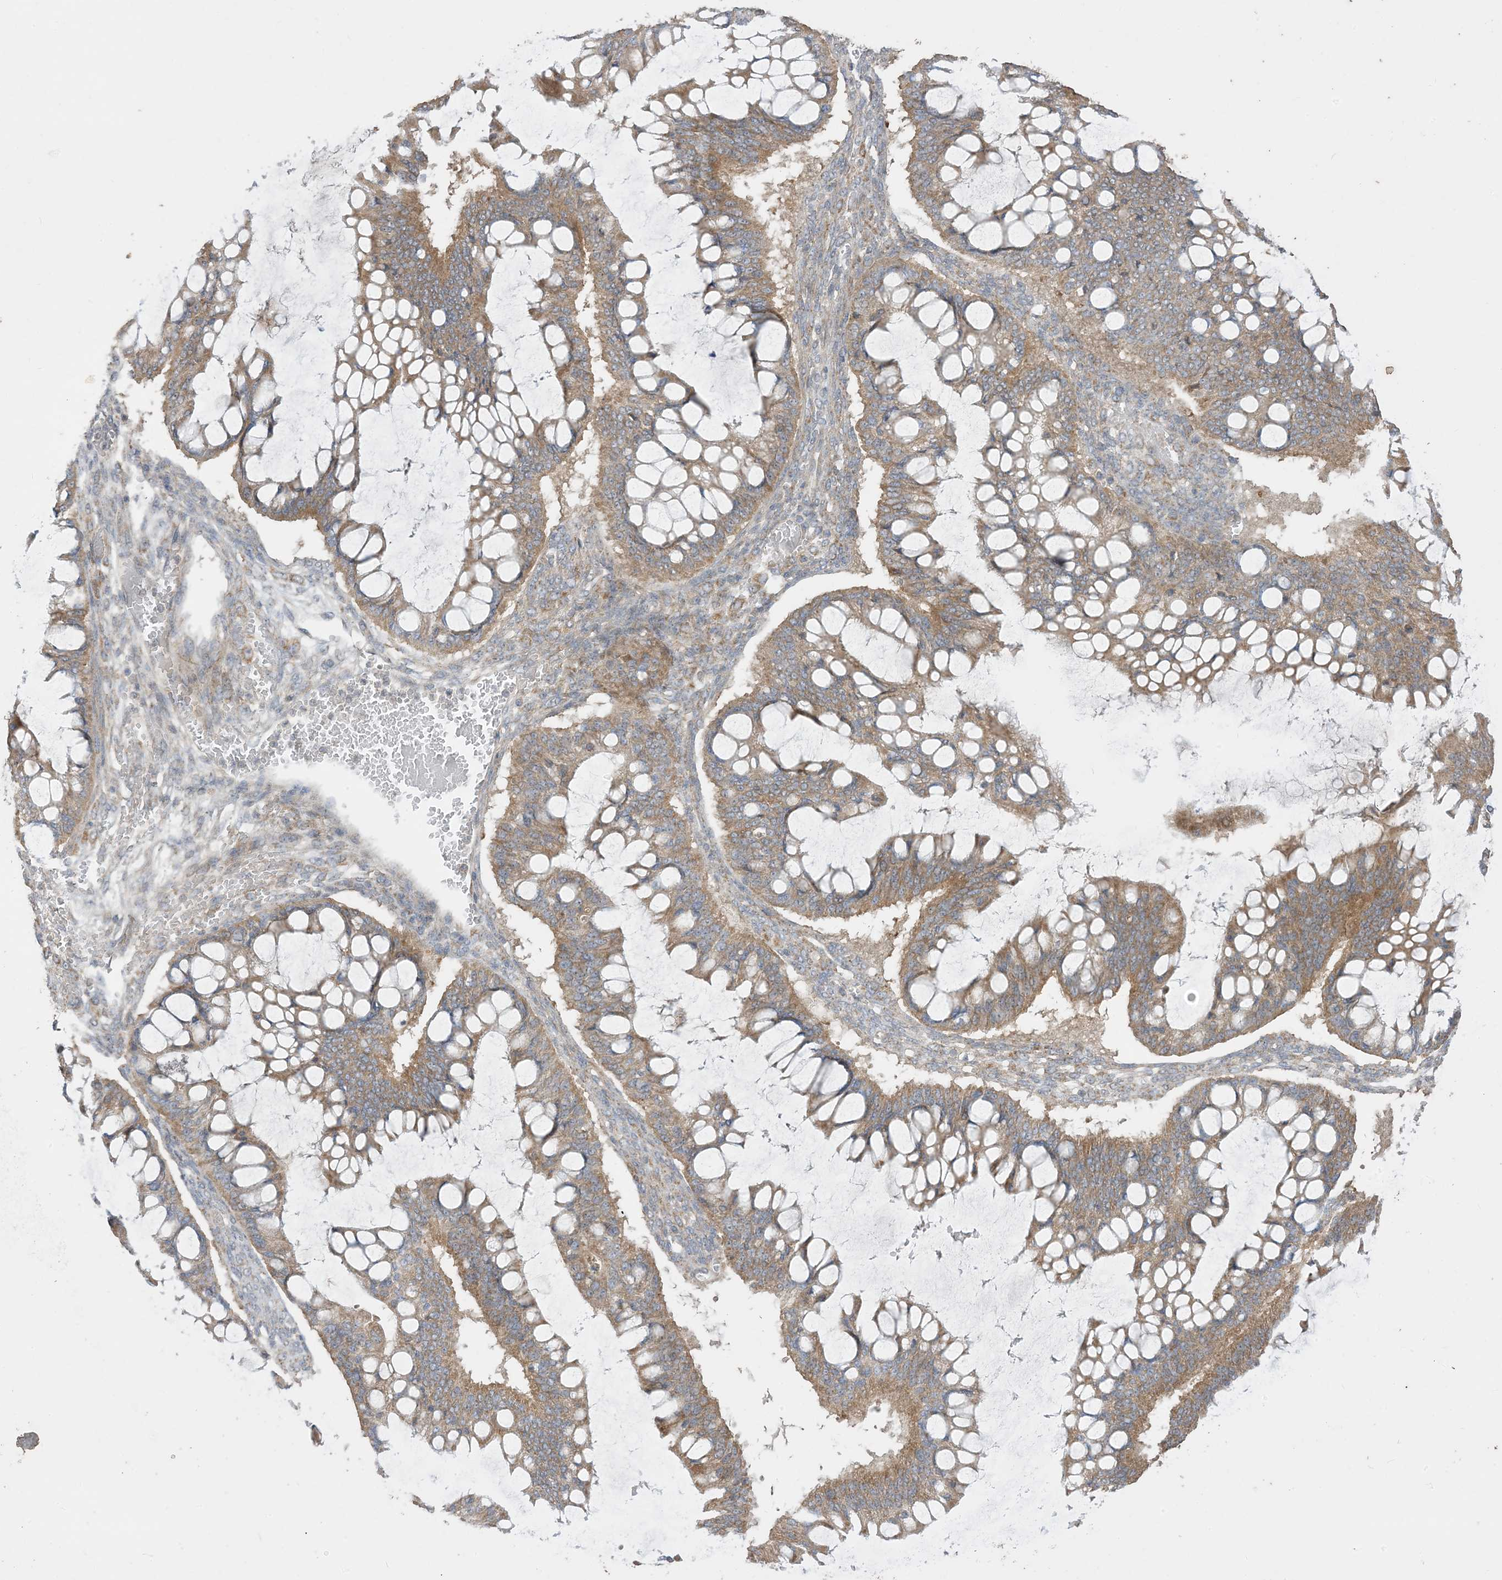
{"staining": {"intensity": "strong", "quantity": ">75%", "location": "cytoplasmic/membranous"}, "tissue": "ovarian cancer", "cell_type": "Tumor cells", "image_type": "cancer", "snomed": [{"axis": "morphology", "description": "Cystadenocarcinoma, mucinous, NOS"}, {"axis": "topography", "description": "Ovary"}], "caption": "About >75% of tumor cells in ovarian mucinous cystadenocarcinoma reveal strong cytoplasmic/membranous protein expression as visualized by brown immunohistochemical staining.", "gene": "SIRT3", "patient": {"sex": "female", "age": 73}}